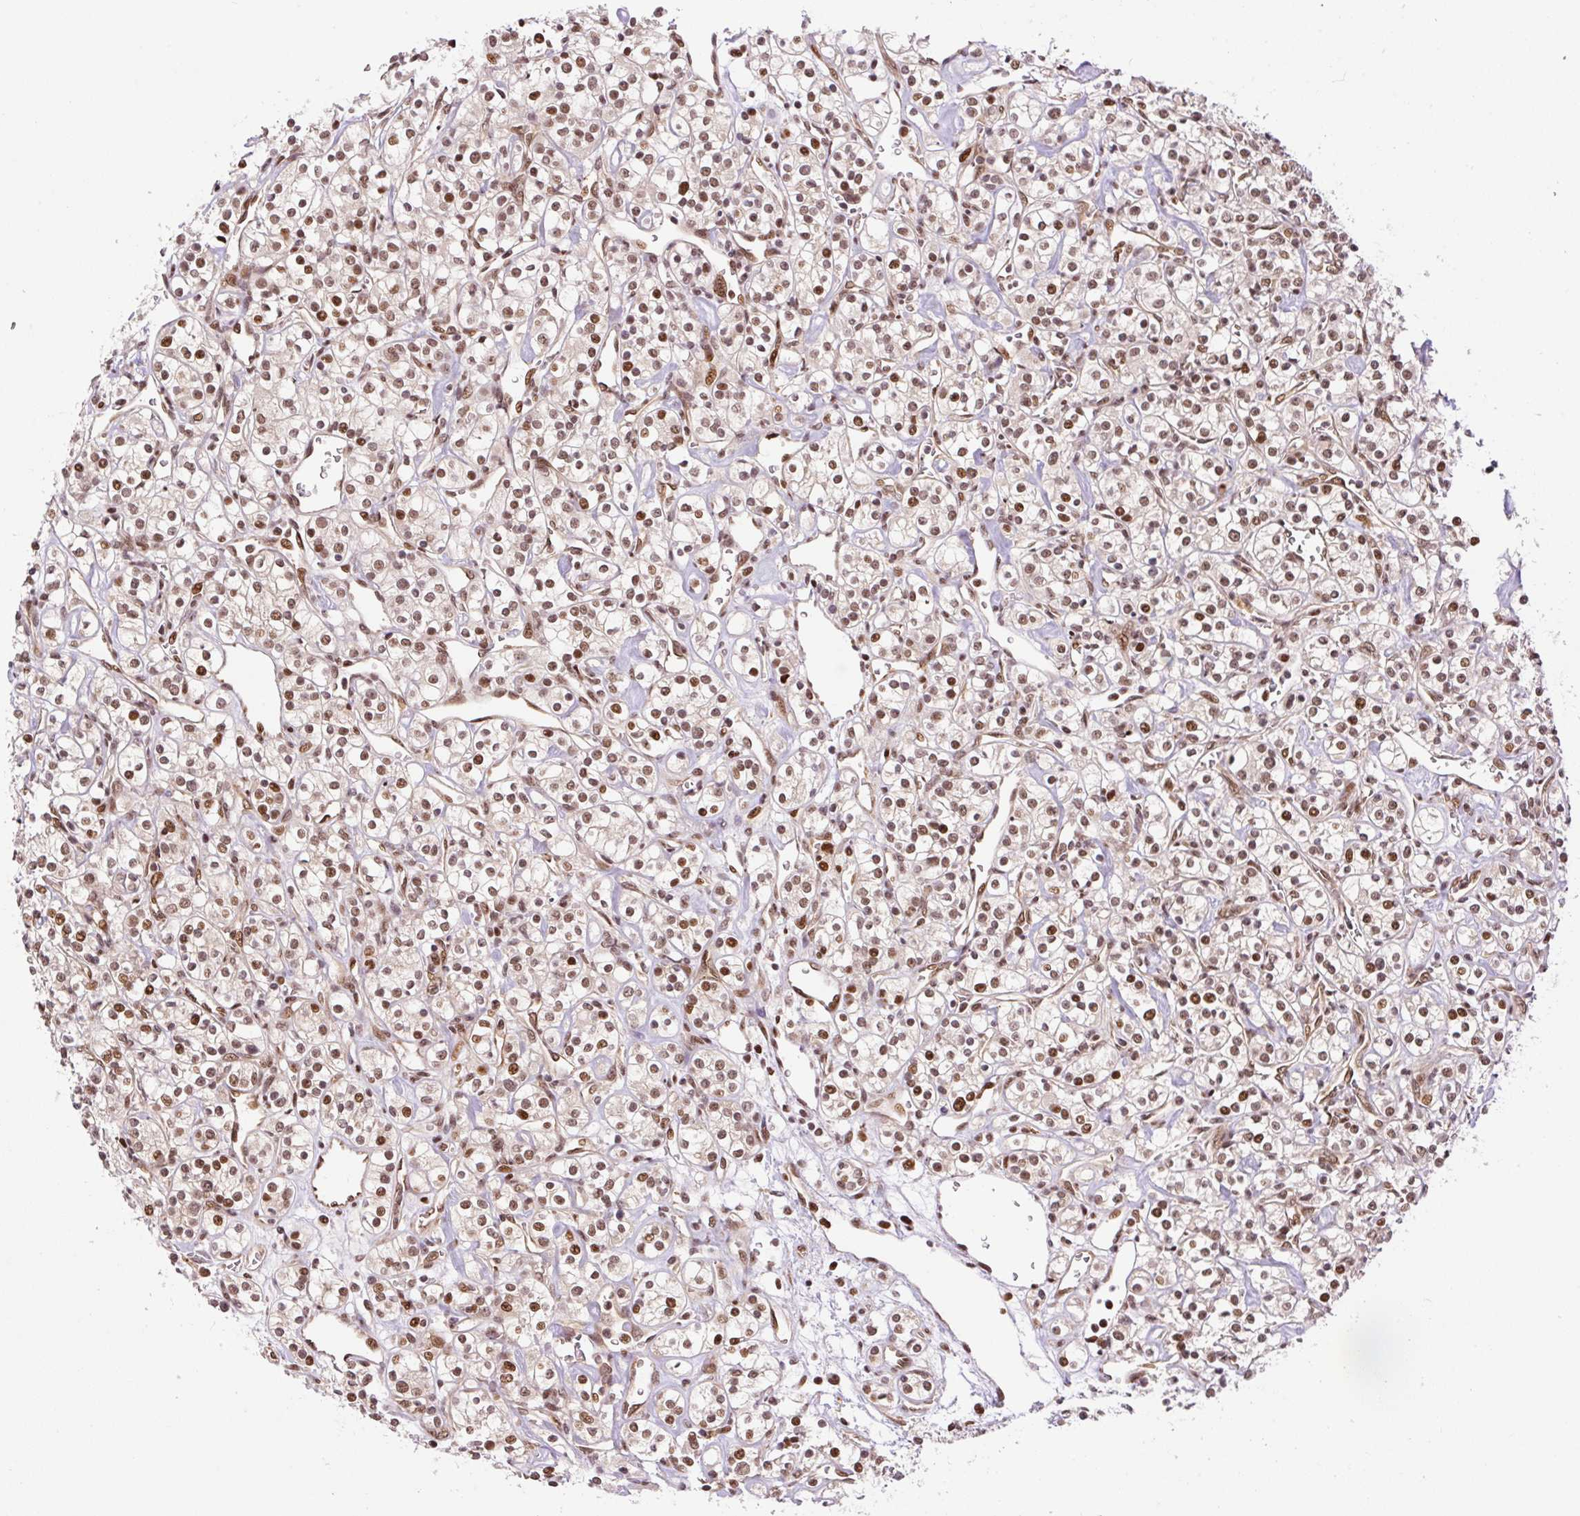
{"staining": {"intensity": "moderate", "quantity": ">75%", "location": "nuclear"}, "tissue": "renal cancer", "cell_type": "Tumor cells", "image_type": "cancer", "snomed": [{"axis": "morphology", "description": "Adenocarcinoma, NOS"}, {"axis": "topography", "description": "Kidney"}], "caption": "Protein analysis of renal cancer (adenocarcinoma) tissue reveals moderate nuclear staining in about >75% of tumor cells.", "gene": "INTS8", "patient": {"sex": "male", "age": 77}}